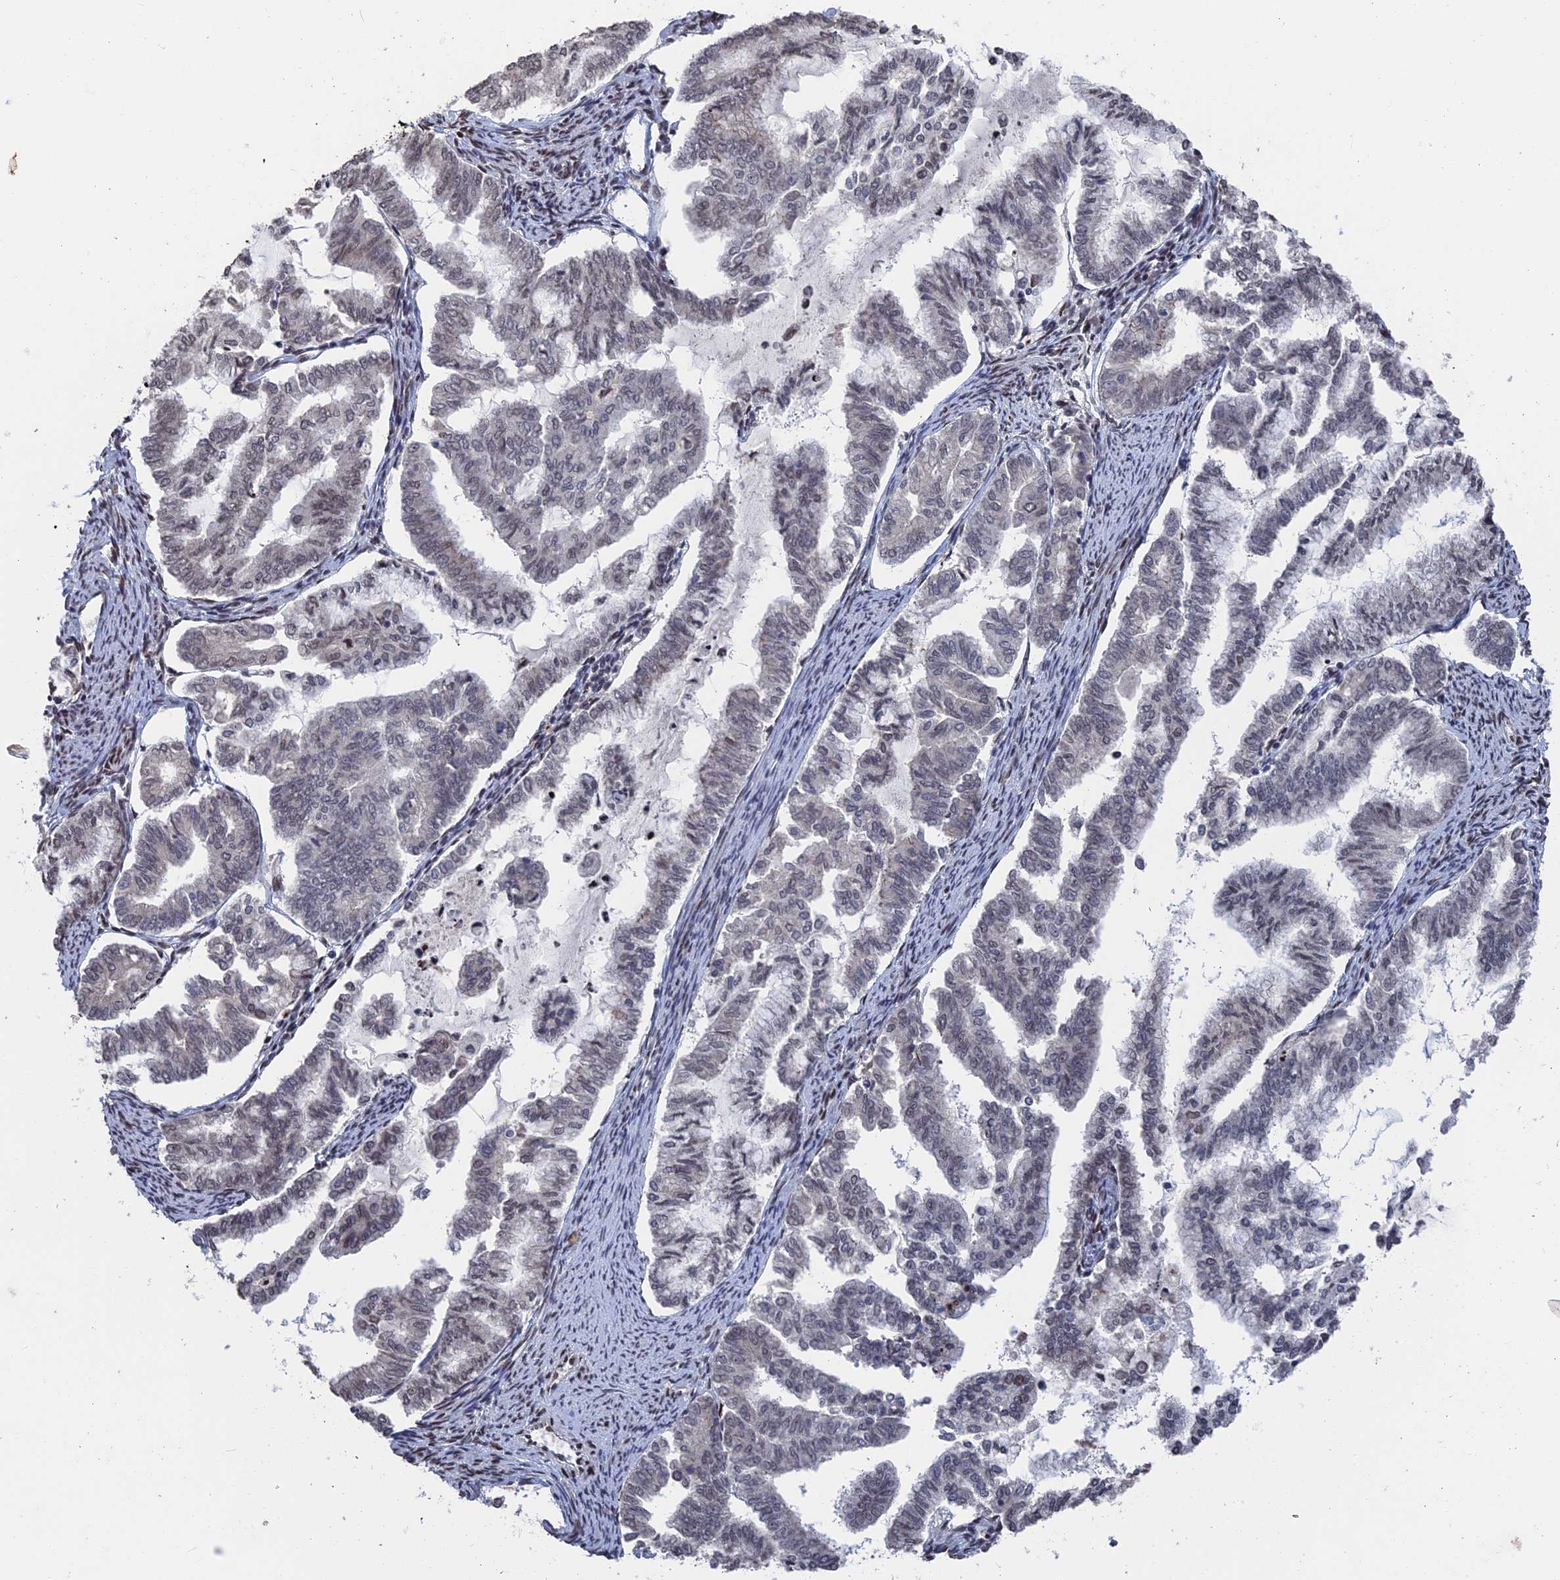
{"staining": {"intensity": "negative", "quantity": "none", "location": "none"}, "tissue": "endometrial cancer", "cell_type": "Tumor cells", "image_type": "cancer", "snomed": [{"axis": "morphology", "description": "Adenocarcinoma, NOS"}, {"axis": "topography", "description": "Endometrium"}], "caption": "Tumor cells show no significant staining in endometrial cancer. Brightfield microscopy of IHC stained with DAB (brown) and hematoxylin (blue), captured at high magnification.", "gene": "NR2C2AP", "patient": {"sex": "female", "age": 79}}